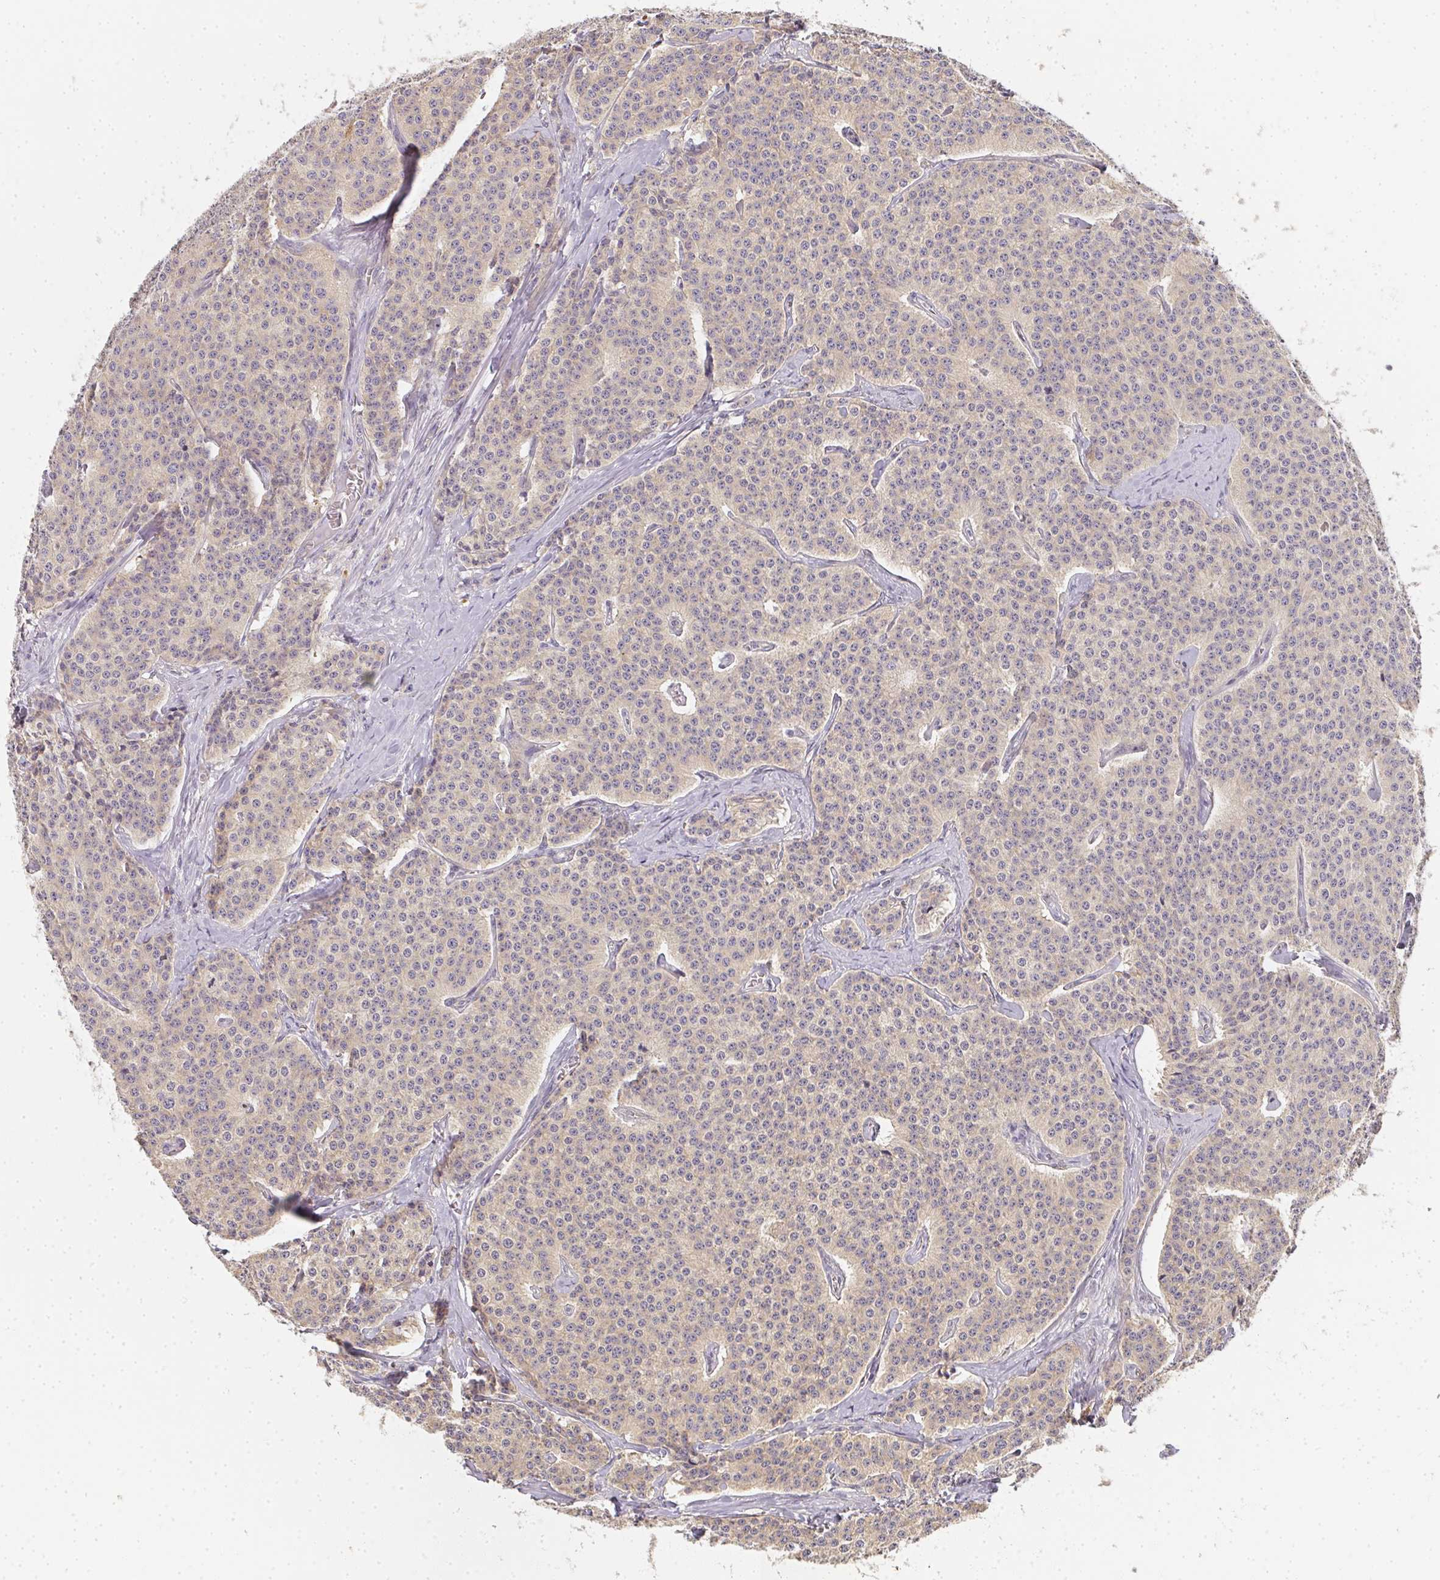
{"staining": {"intensity": "weak", "quantity": ">75%", "location": "cytoplasmic/membranous"}, "tissue": "carcinoid", "cell_type": "Tumor cells", "image_type": "cancer", "snomed": [{"axis": "morphology", "description": "Carcinoid, malignant, NOS"}, {"axis": "topography", "description": "Small intestine"}], "caption": "Tumor cells display low levels of weak cytoplasmic/membranous staining in approximately >75% of cells in carcinoid.", "gene": "SLC35B3", "patient": {"sex": "female", "age": 64}}